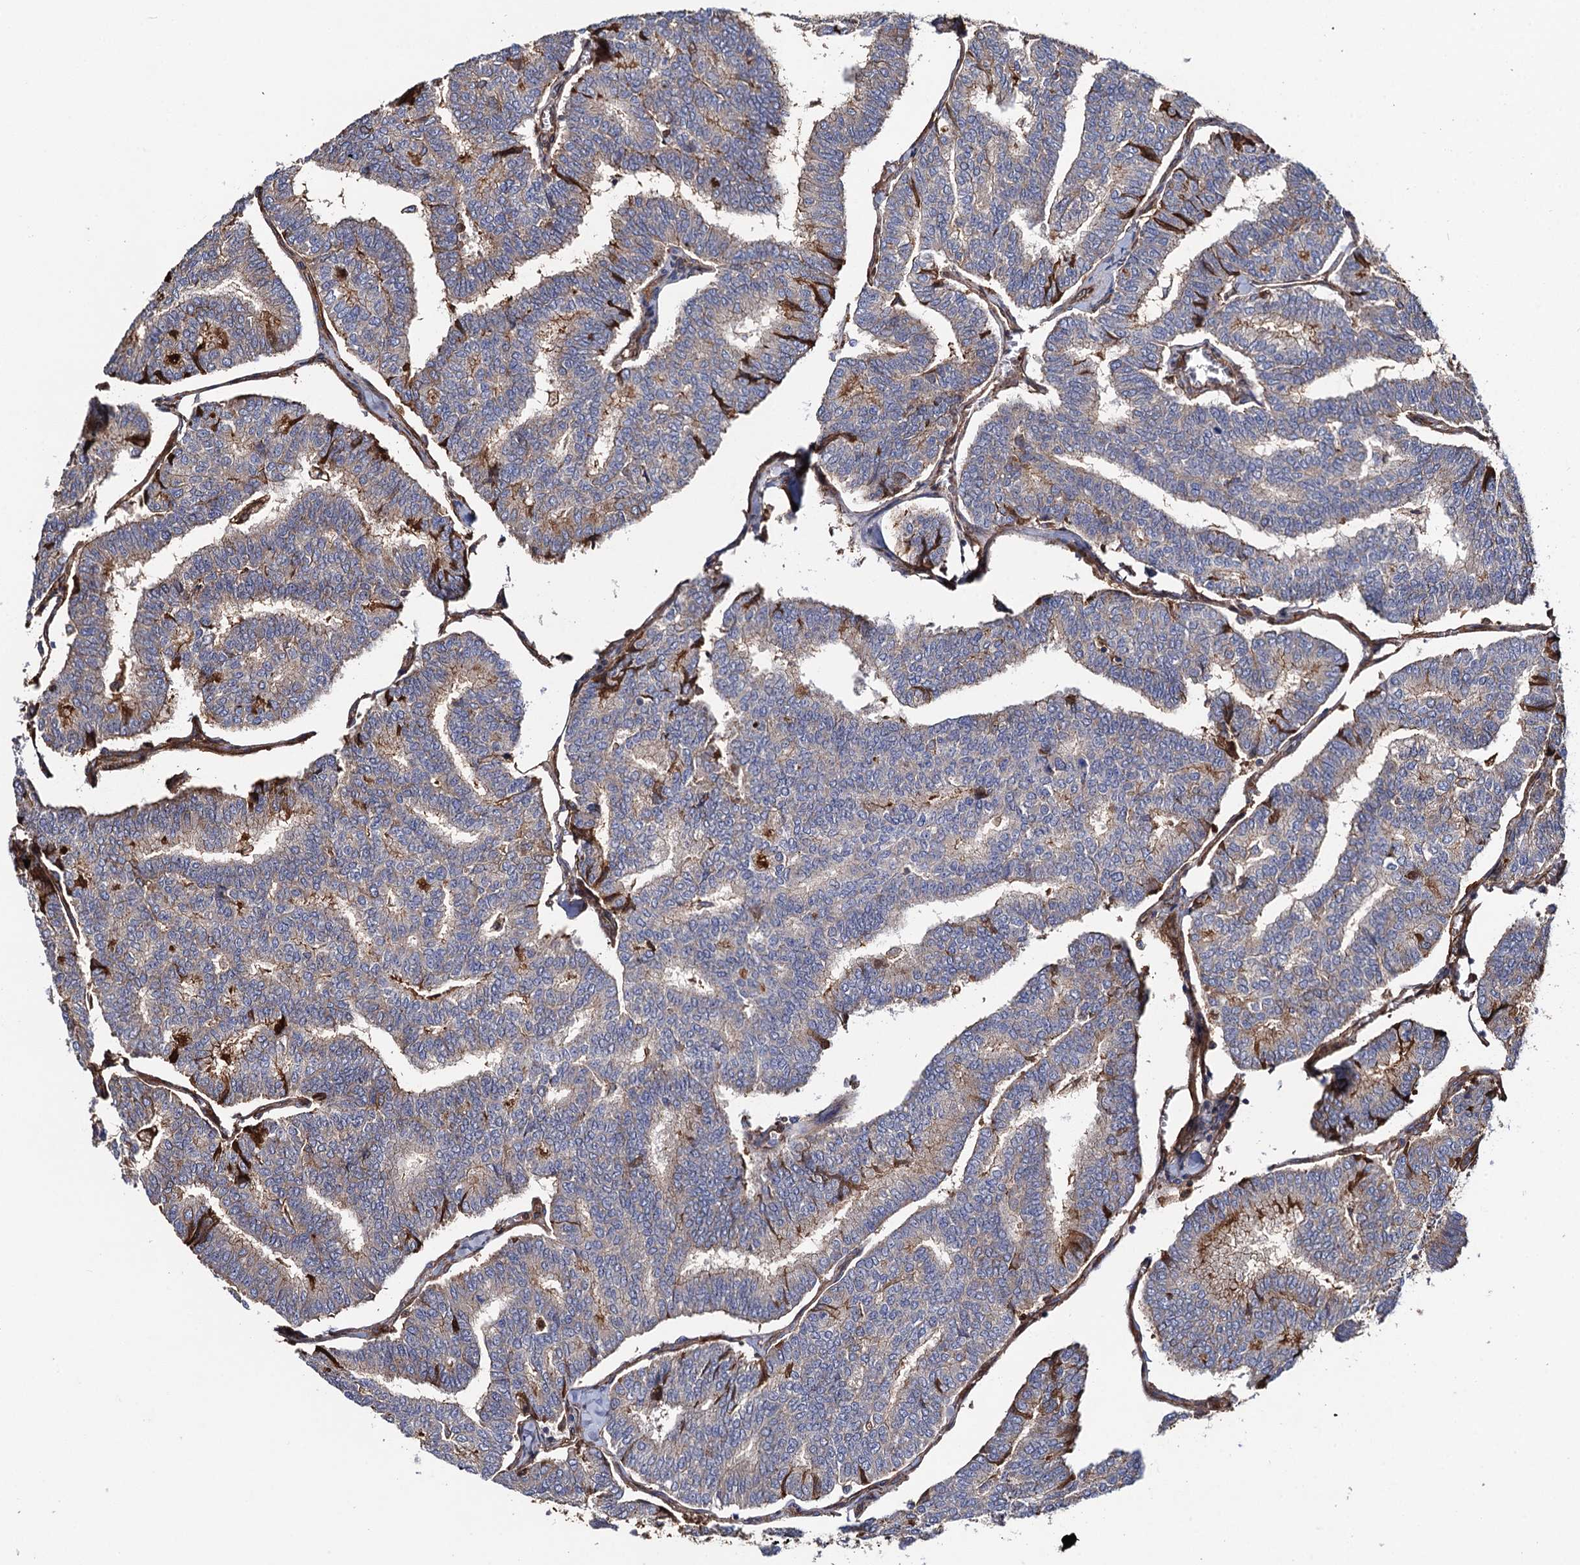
{"staining": {"intensity": "weak", "quantity": "25%-75%", "location": "cytoplasmic/membranous"}, "tissue": "thyroid cancer", "cell_type": "Tumor cells", "image_type": "cancer", "snomed": [{"axis": "morphology", "description": "Papillary adenocarcinoma, NOS"}, {"axis": "topography", "description": "Thyroid gland"}], "caption": "Immunohistochemistry (IHC) staining of thyroid cancer, which demonstrates low levels of weak cytoplasmic/membranous staining in about 25%-75% of tumor cells indicating weak cytoplasmic/membranous protein positivity. The staining was performed using DAB (3,3'-diaminobenzidine) (brown) for protein detection and nuclei were counterstained in hematoxylin (blue).", "gene": "CIP2A", "patient": {"sex": "female", "age": 35}}